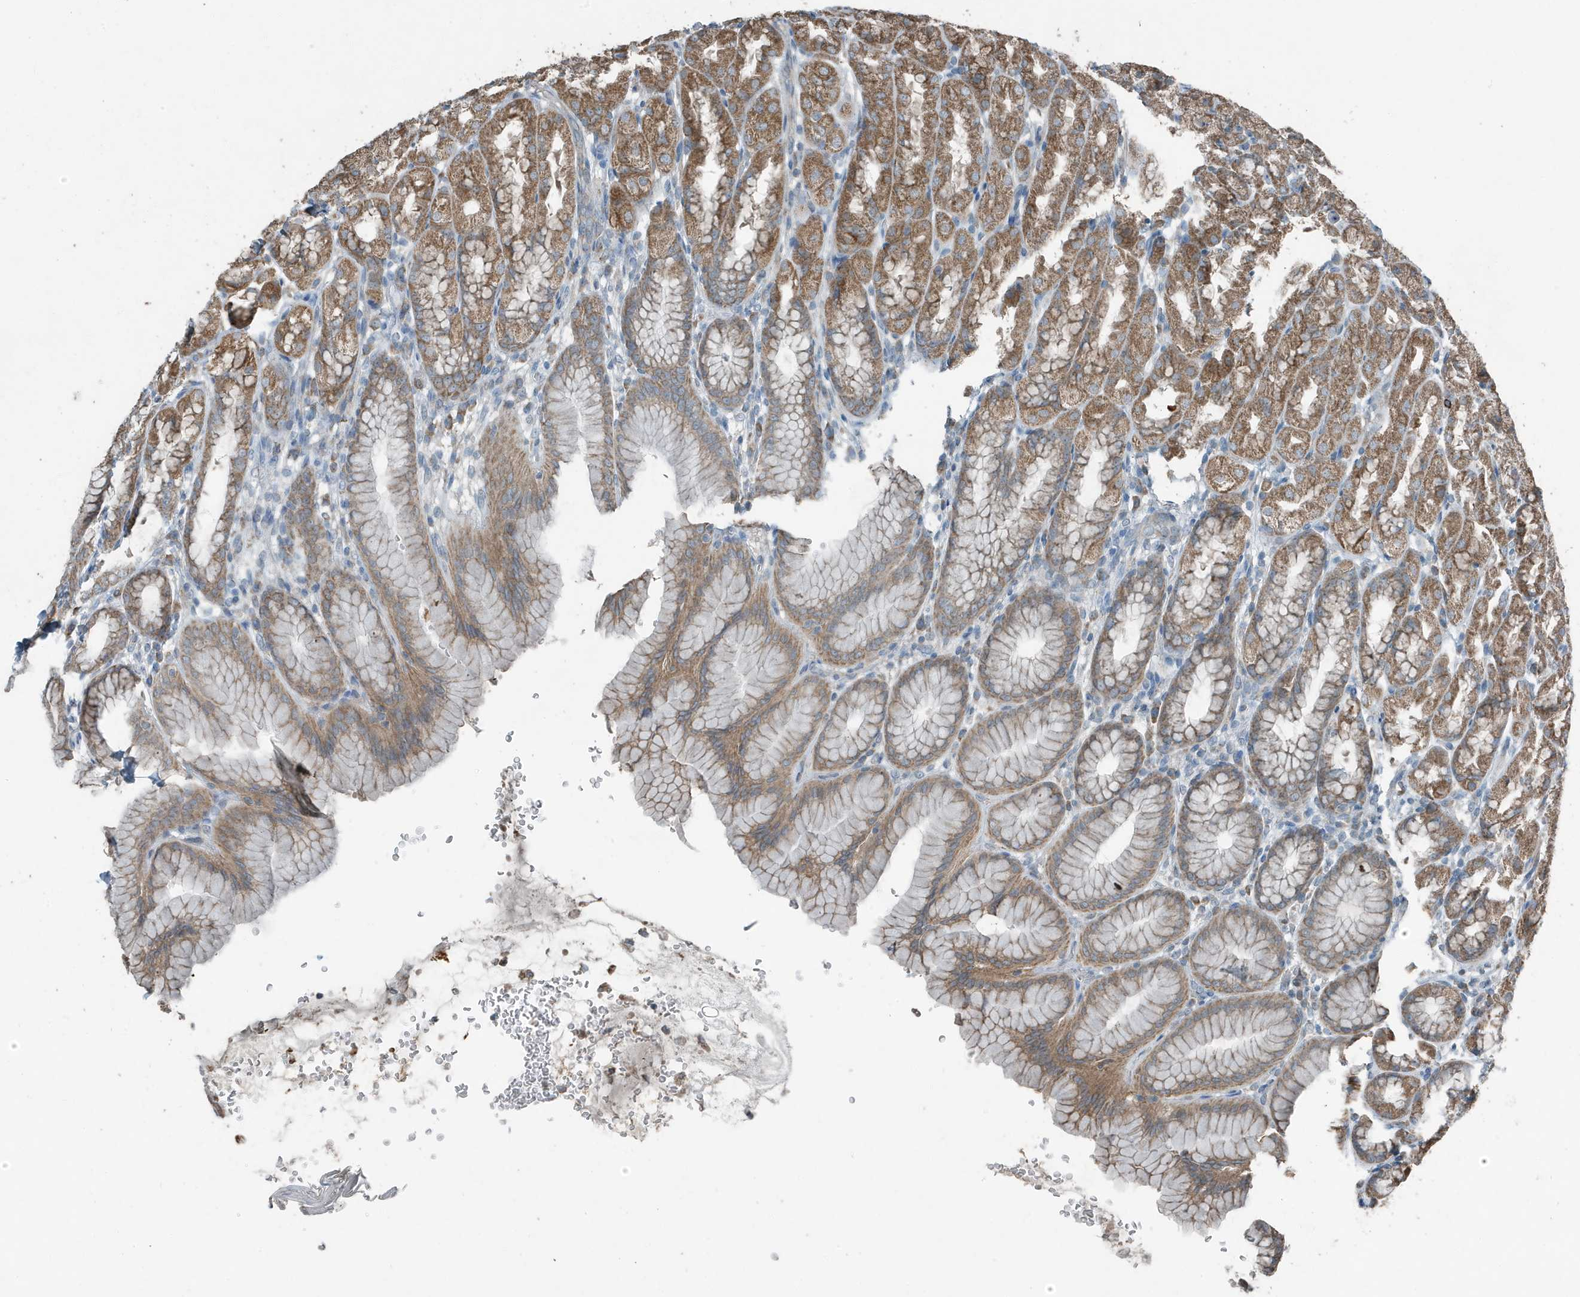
{"staining": {"intensity": "moderate", "quantity": ">75%", "location": "cytoplasmic/membranous"}, "tissue": "stomach", "cell_type": "Glandular cells", "image_type": "normal", "snomed": [{"axis": "morphology", "description": "Normal tissue, NOS"}, {"axis": "topography", "description": "Stomach"}], "caption": "Benign stomach was stained to show a protein in brown. There is medium levels of moderate cytoplasmic/membranous staining in about >75% of glandular cells.", "gene": "MT", "patient": {"sex": "male", "age": 42}}